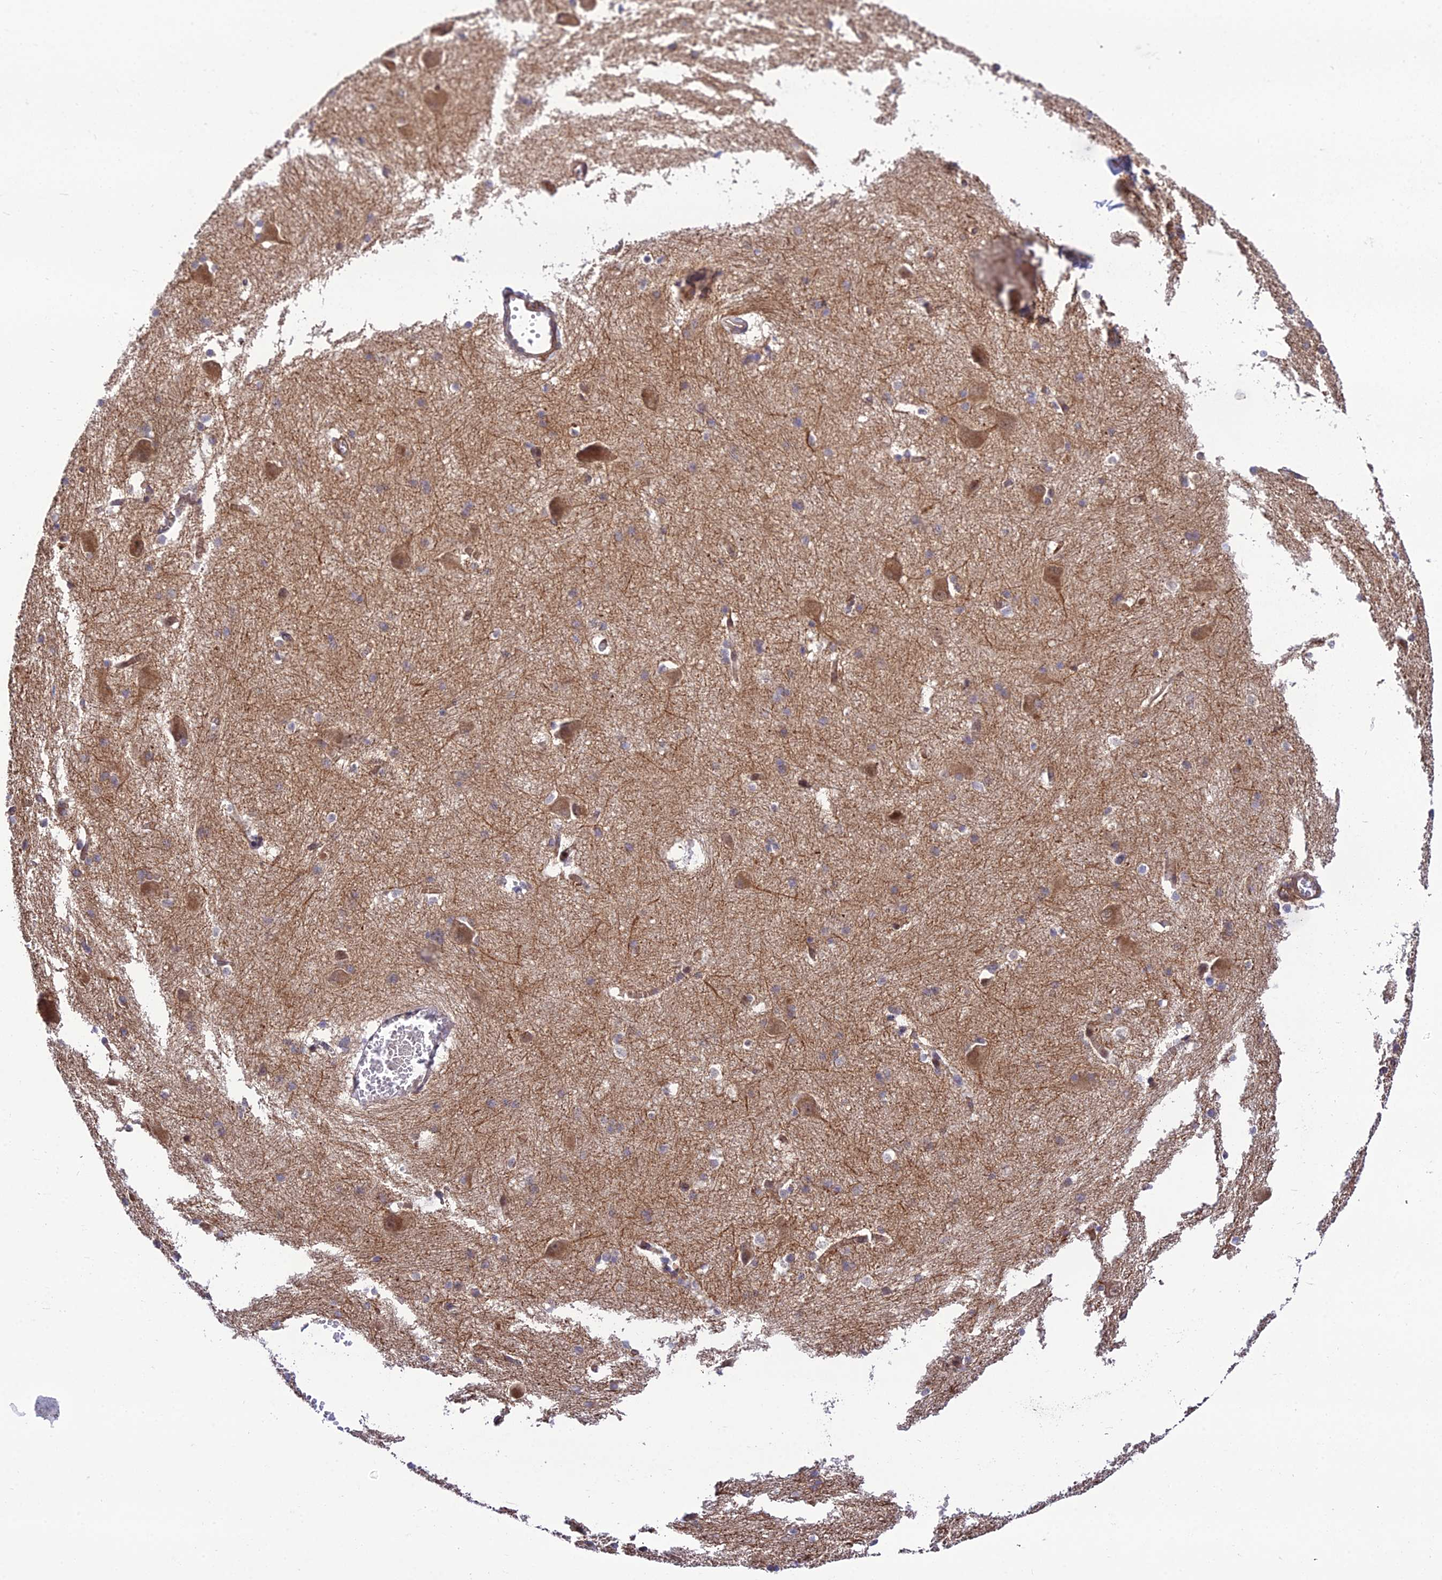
{"staining": {"intensity": "weak", "quantity": "<25%", "location": "cytoplasmic/membranous"}, "tissue": "caudate", "cell_type": "Glial cells", "image_type": "normal", "snomed": [{"axis": "morphology", "description": "Normal tissue, NOS"}, {"axis": "topography", "description": "Lateral ventricle wall"}], "caption": "This is a micrograph of IHC staining of benign caudate, which shows no expression in glial cells.", "gene": "SMG6", "patient": {"sex": "male", "age": 37}}